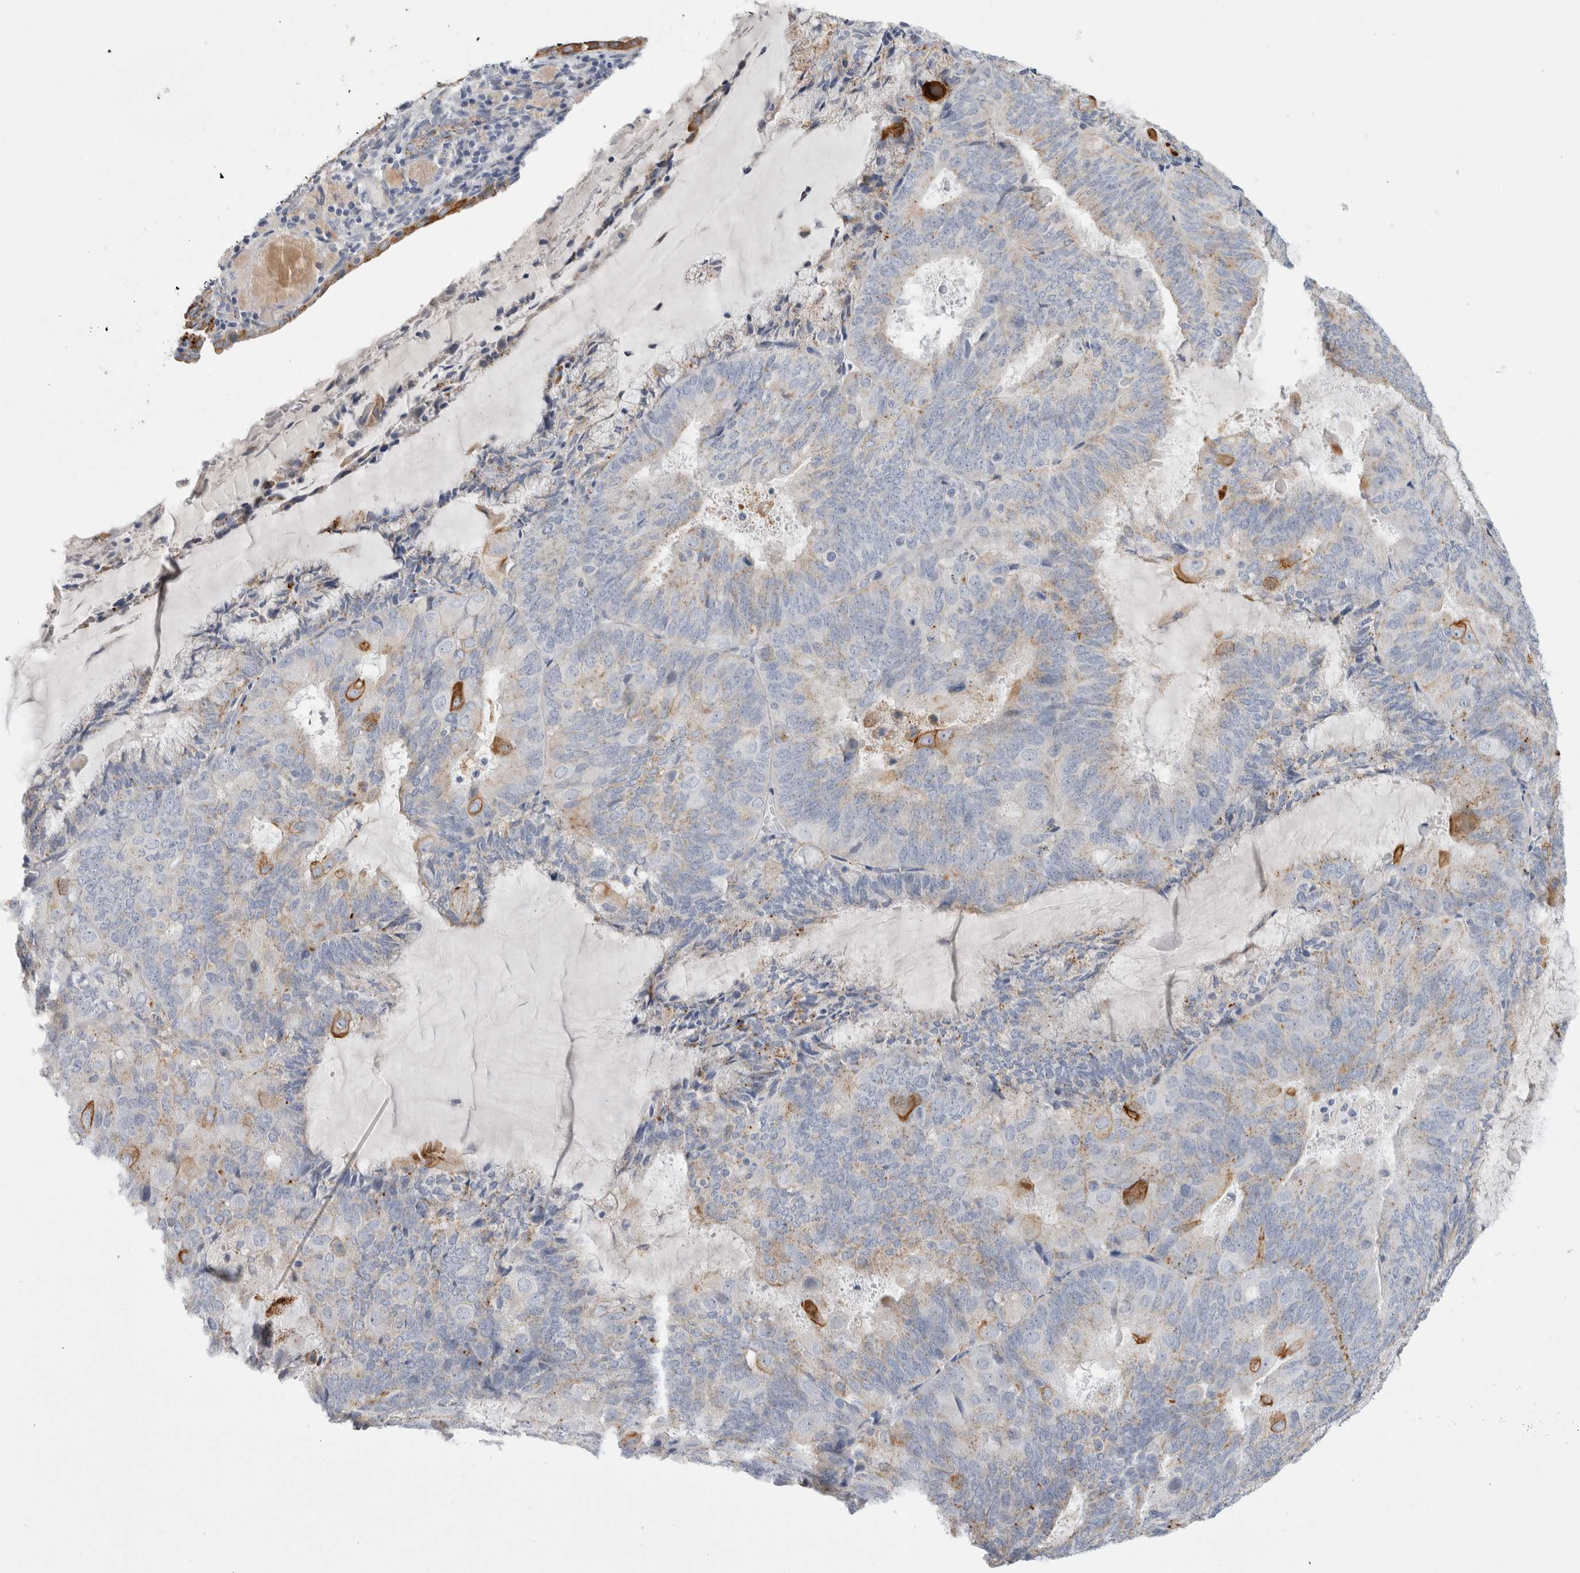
{"staining": {"intensity": "moderate", "quantity": "<25%", "location": "cytoplasmic/membranous"}, "tissue": "endometrial cancer", "cell_type": "Tumor cells", "image_type": "cancer", "snomed": [{"axis": "morphology", "description": "Adenocarcinoma, NOS"}, {"axis": "topography", "description": "Endometrium"}], "caption": "Tumor cells demonstrate moderate cytoplasmic/membranous expression in about <25% of cells in endometrial cancer (adenocarcinoma).", "gene": "GAA", "patient": {"sex": "female", "age": 81}}